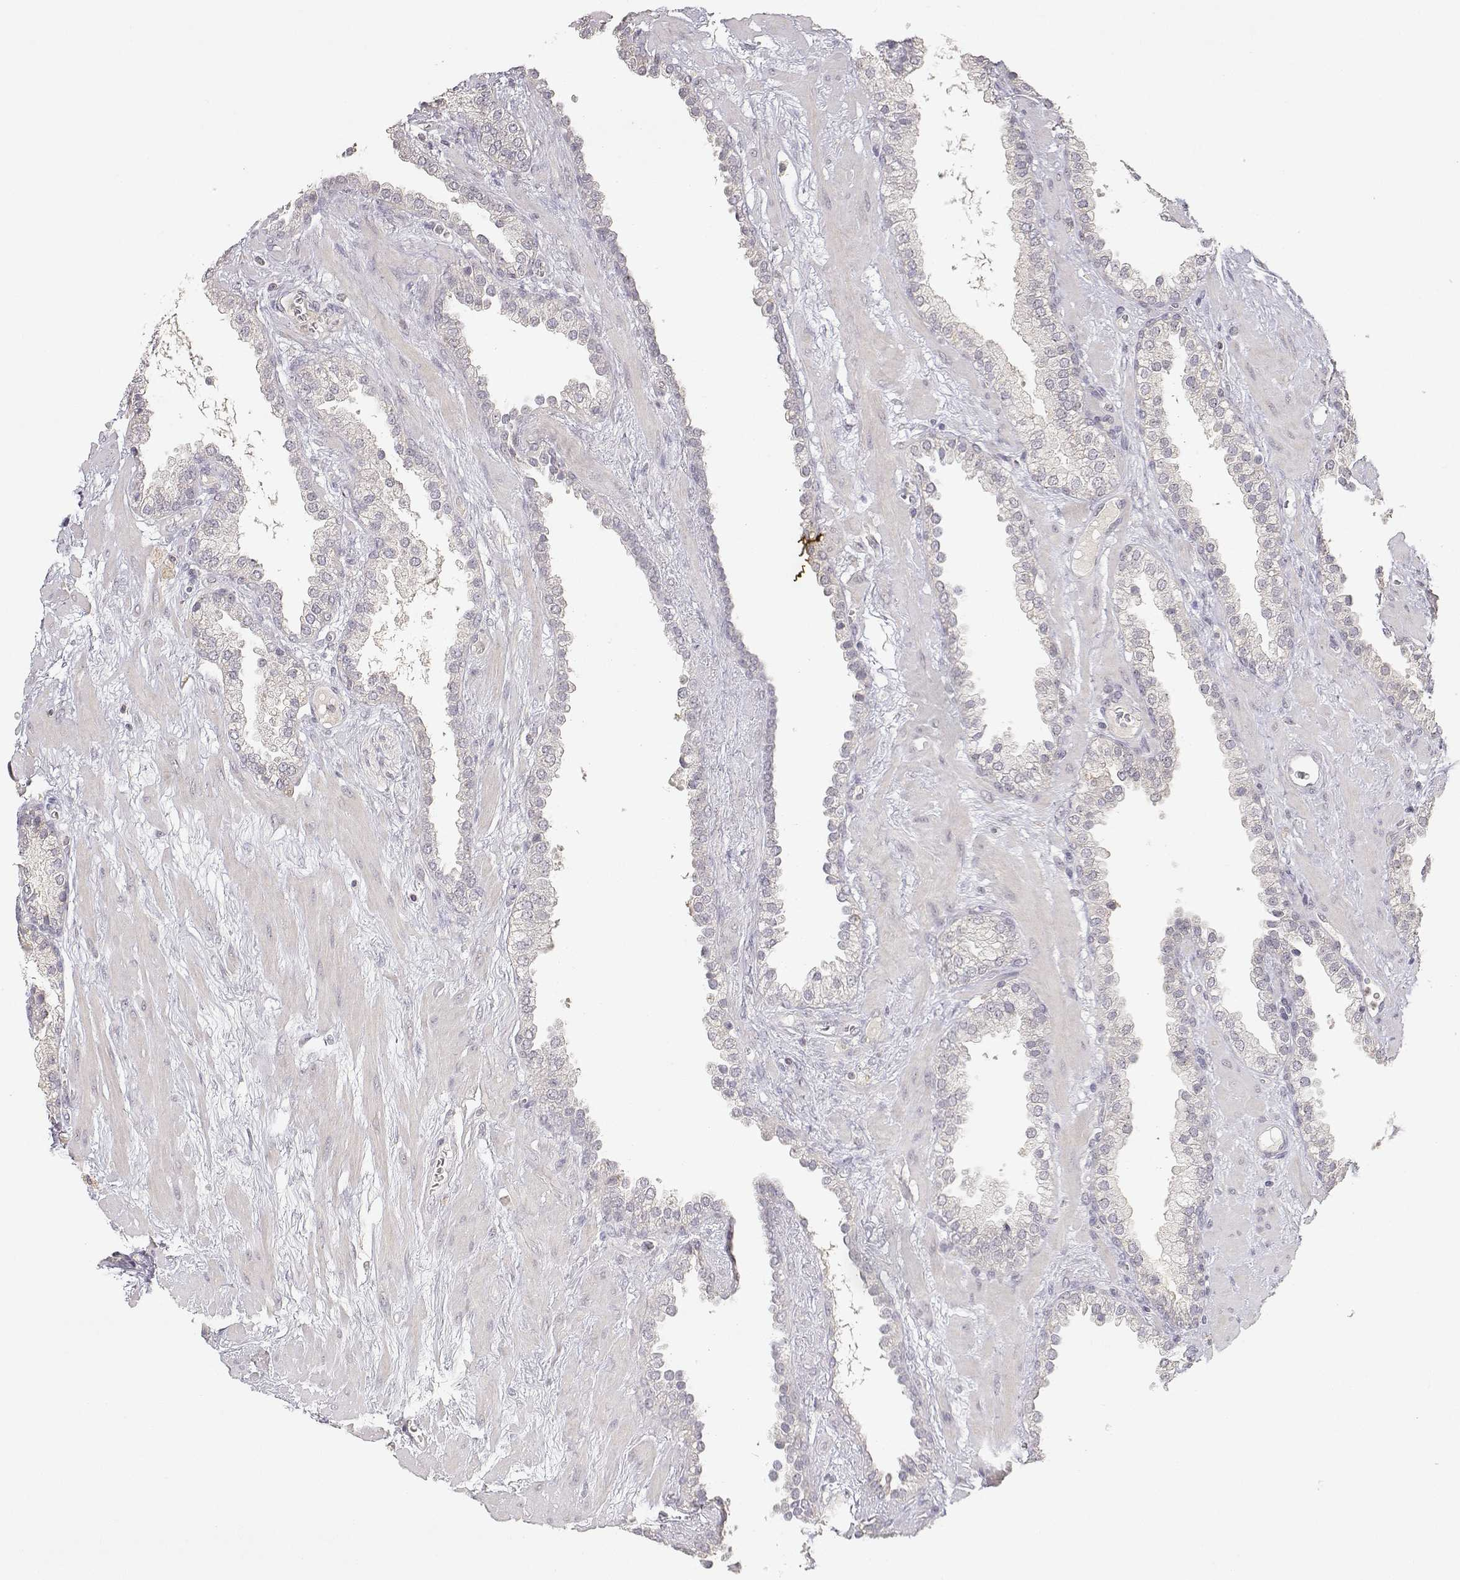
{"staining": {"intensity": "negative", "quantity": "none", "location": "none"}, "tissue": "prostate cancer", "cell_type": "Tumor cells", "image_type": "cancer", "snomed": [{"axis": "morphology", "description": "Adenocarcinoma, Low grade"}, {"axis": "topography", "description": "Prostate"}], "caption": "This is an IHC photomicrograph of adenocarcinoma (low-grade) (prostate). There is no expression in tumor cells.", "gene": "RAD51", "patient": {"sex": "male", "age": 62}}